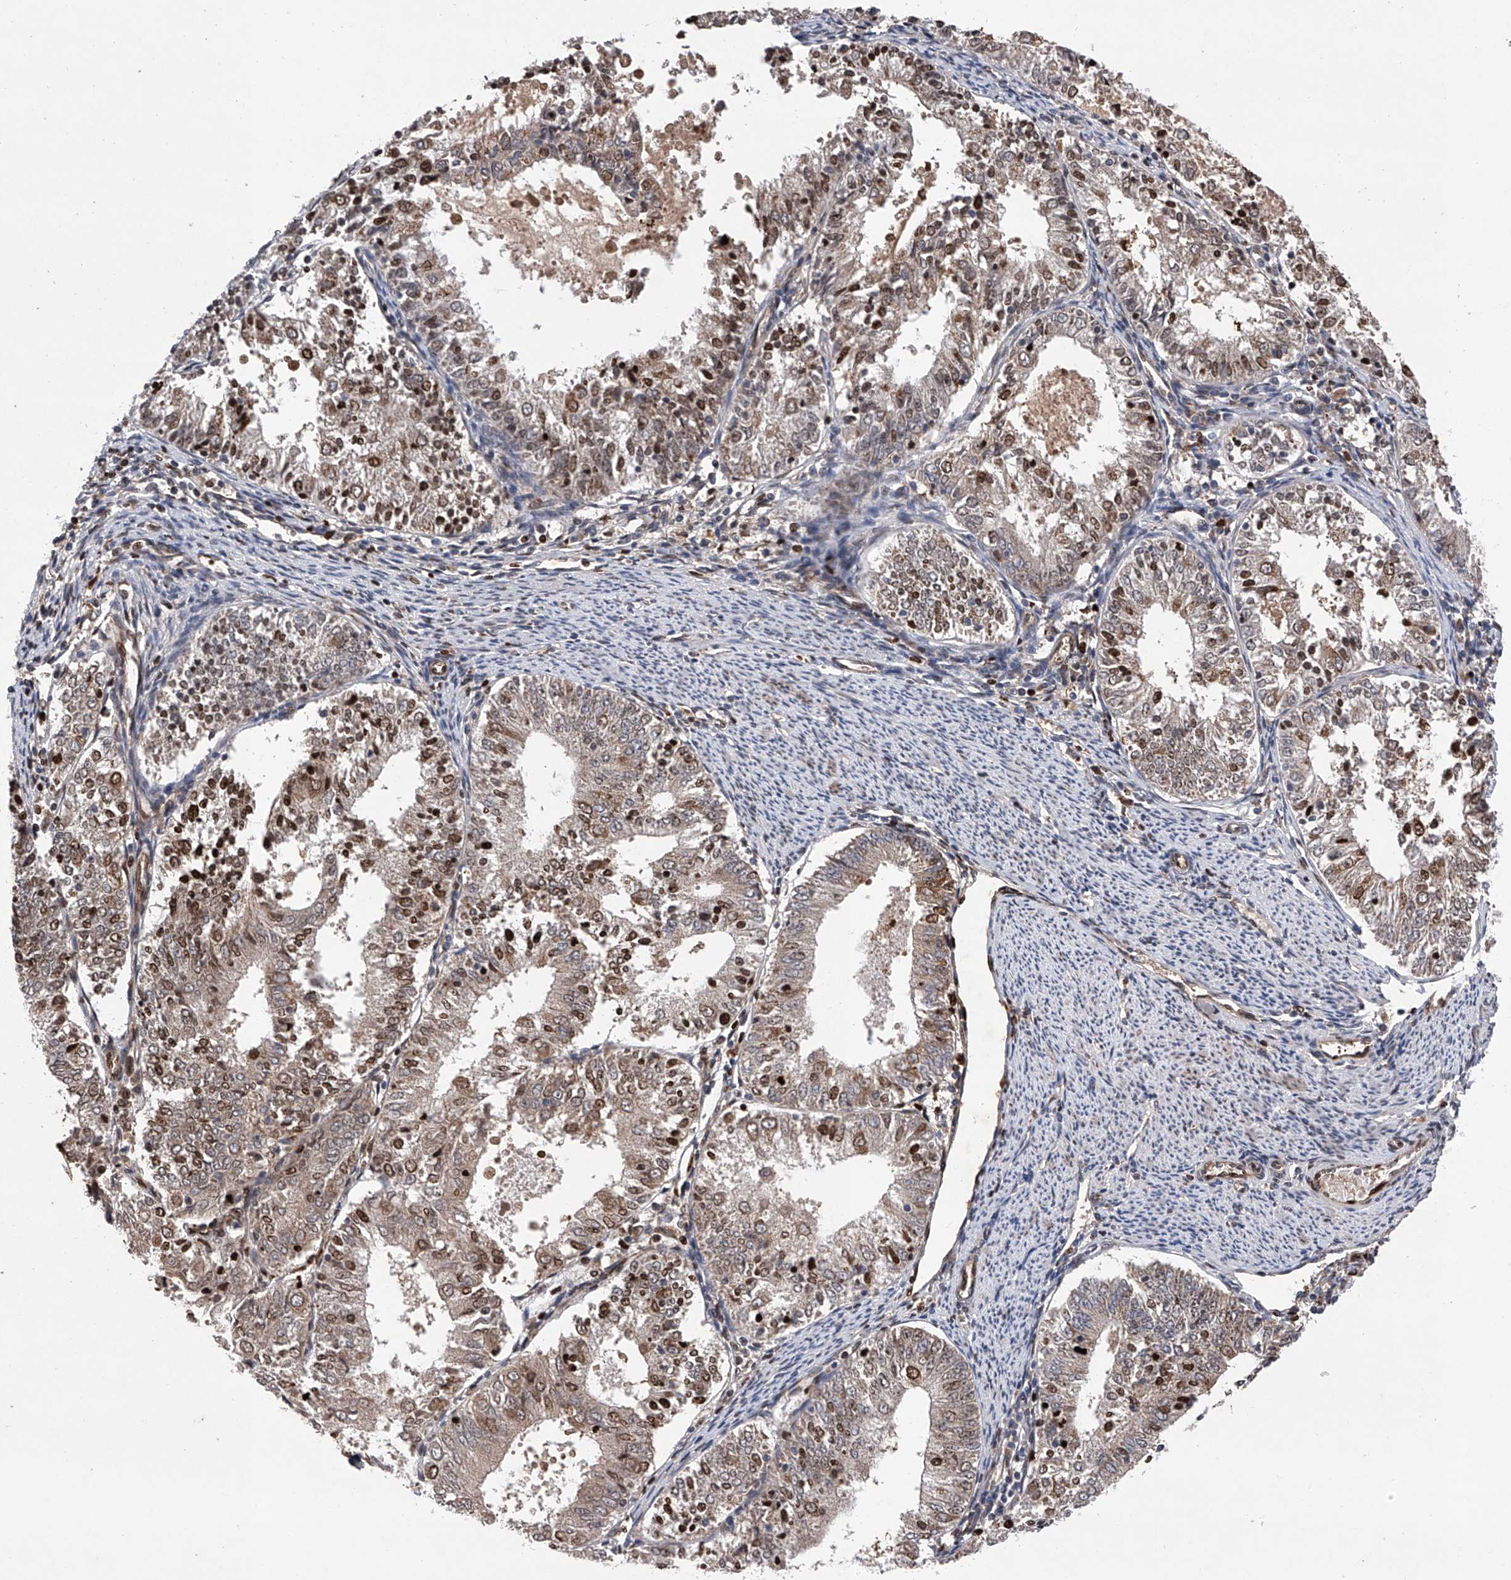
{"staining": {"intensity": "moderate", "quantity": "25%-75%", "location": "nuclear"}, "tissue": "endometrial cancer", "cell_type": "Tumor cells", "image_type": "cancer", "snomed": [{"axis": "morphology", "description": "Adenocarcinoma, NOS"}, {"axis": "topography", "description": "Endometrium"}], "caption": "Immunohistochemical staining of human endometrial cancer (adenocarcinoma) shows medium levels of moderate nuclear expression in approximately 25%-75% of tumor cells. The protein is shown in brown color, while the nuclei are stained blue.", "gene": "MAP3K11", "patient": {"sex": "female", "age": 57}}